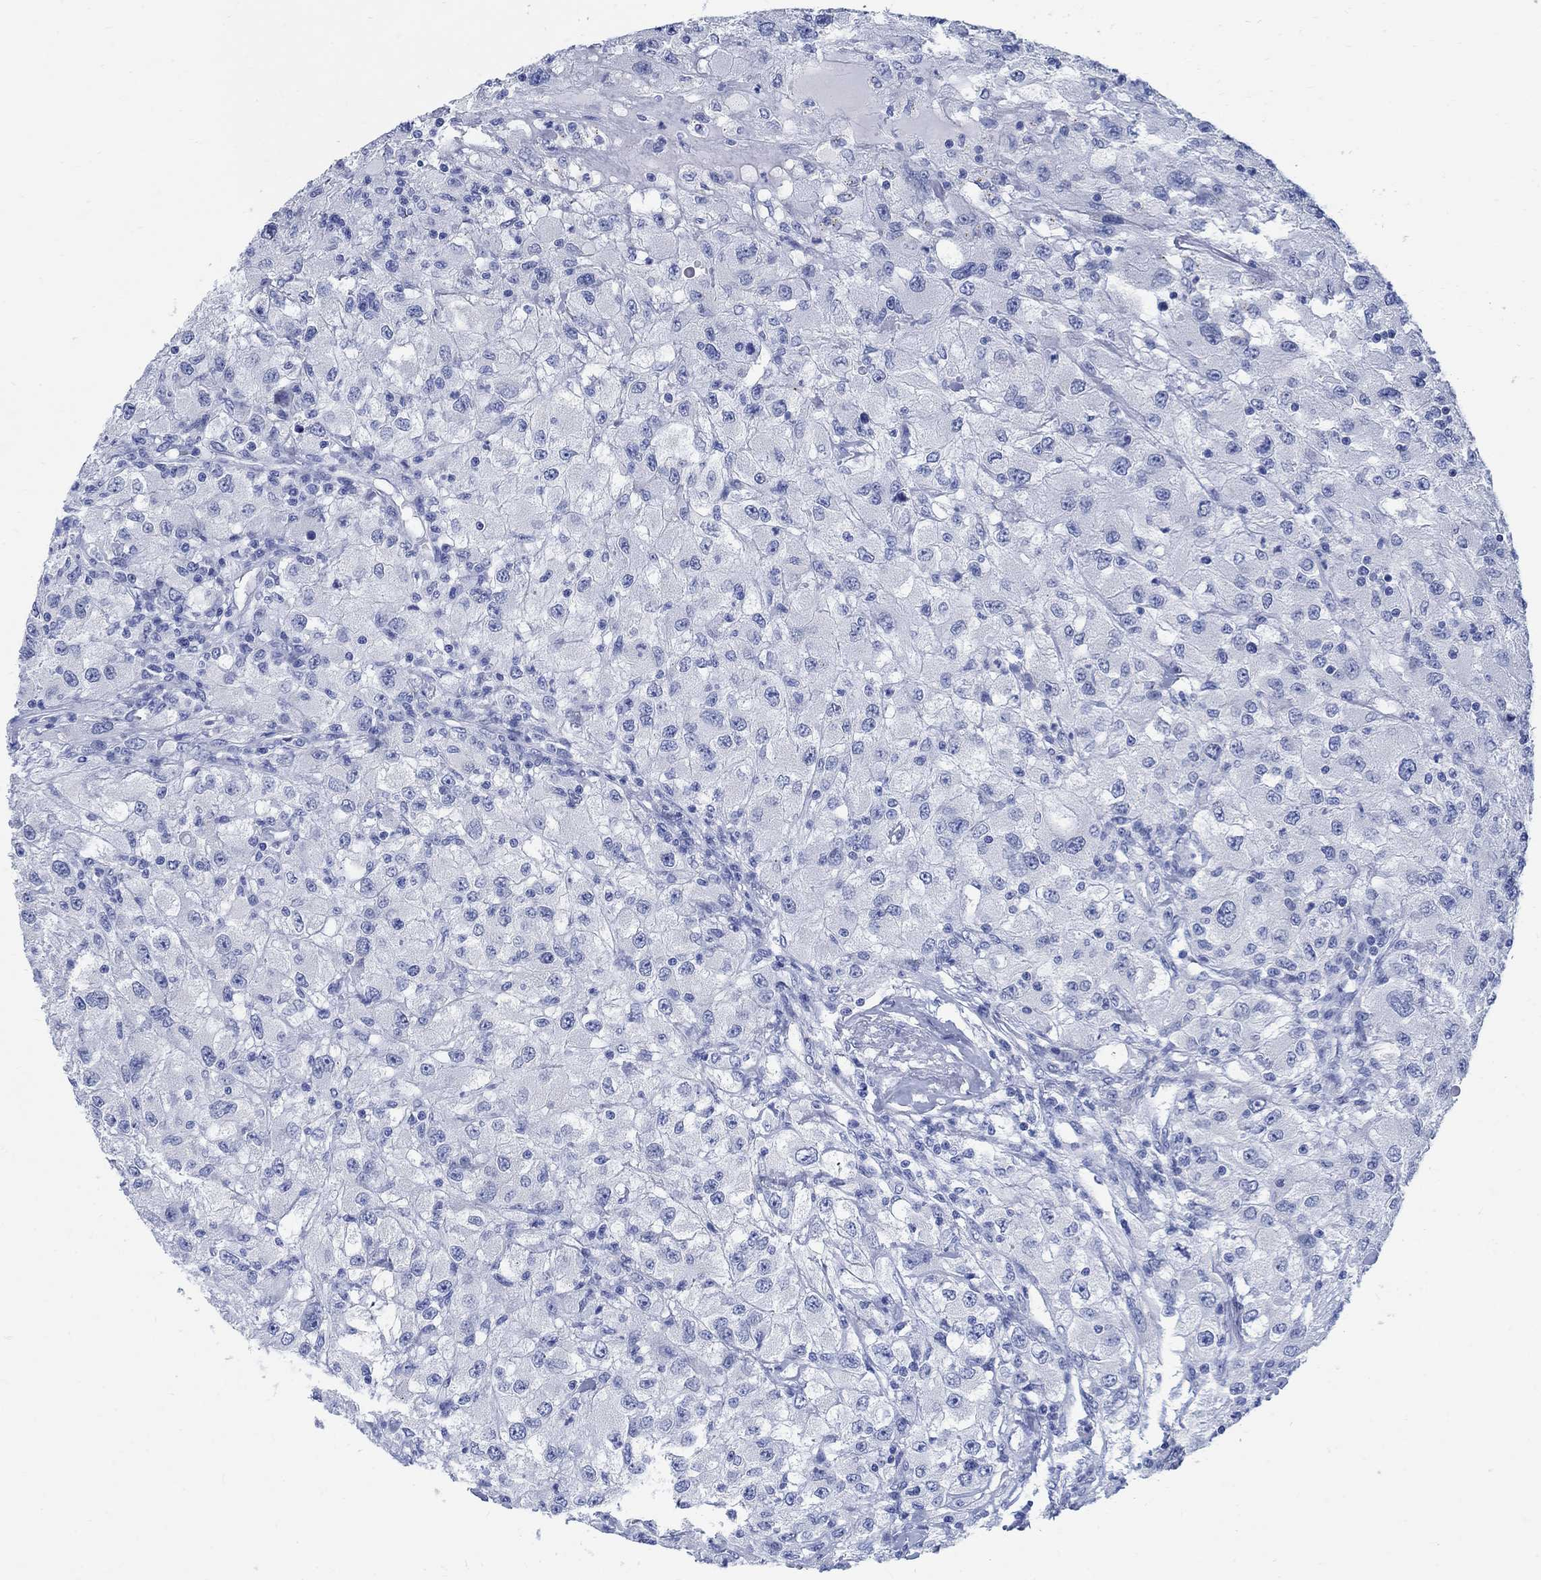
{"staining": {"intensity": "negative", "quantity": "none", "location": "none"}, "tissue": "renal cancer", "cell_type": "Tumor cells", "image_type": "cancer", "snomed": [{"axis": "morphology", "description": "Adenocarcinoma, NOS"}, {"axis": "topography", "description": "Kidney"}], "caption": "This photomicrograph is of adenocarcinoma (renal) stained with immunohistochemistry to label a protein in brown with the nuclei are counter-stained blue. There is no expression in tumor cells. The staining was performed using DAB to visualize the protein expression in brown, while the nuclei were stained in blue with hematoxylin (Magnification: 20x).", "gene": "CAMK2N1", "patient": {"sex": "female", "age": 67}}